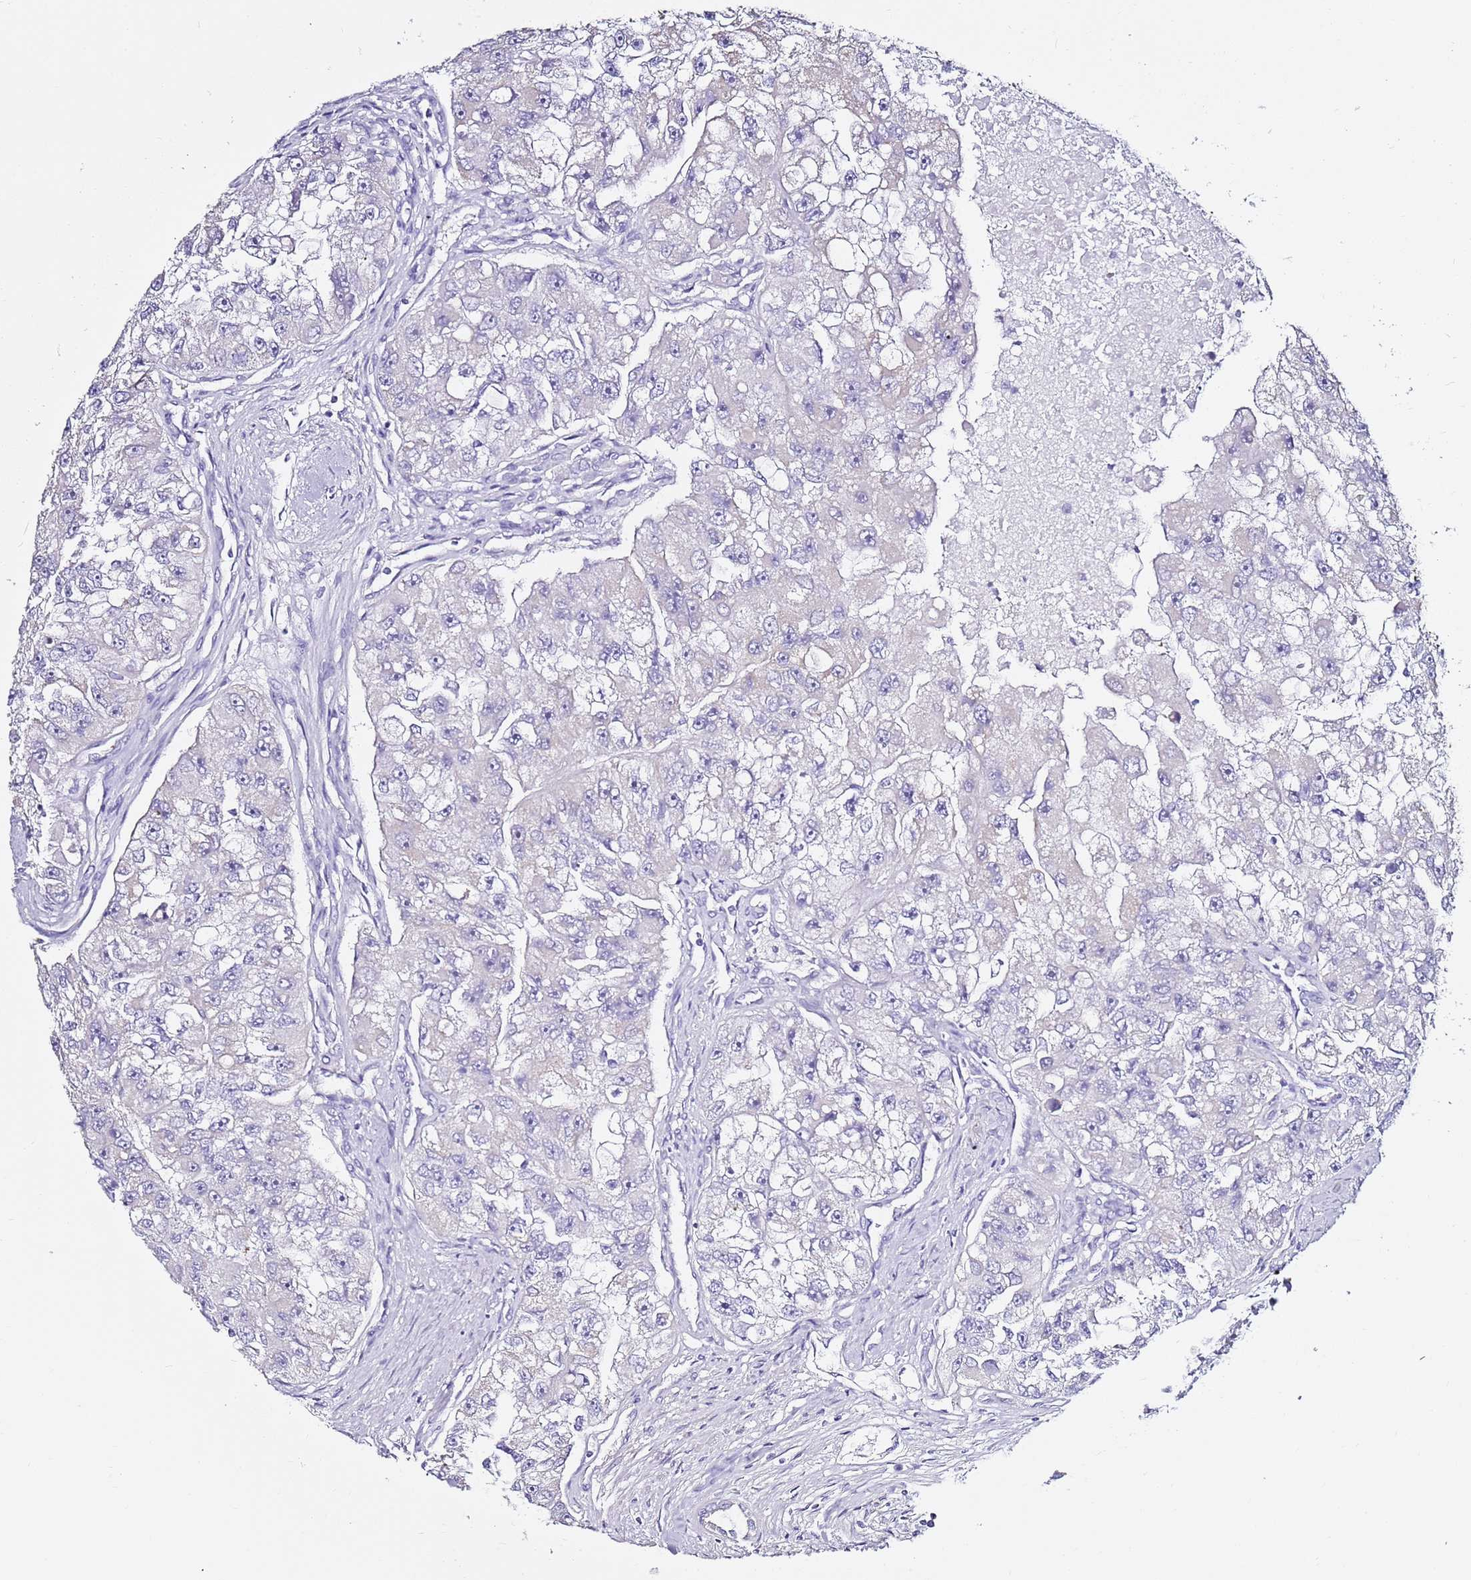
{"staining": {"intensity": "negative", "quantity": "none", "location": "none"}, "tissue": "renal cancer", "cell_type": "Tumor cells", "image_type": "cancer", "snomed": [{"axis": "morphology", "description": "Adenocarcinoma, NOS"}, {"axis": "topography", "description": "Kidney"}], "caption": "Immunohistochemical staining of human renal cancer demonstrates no significant positivity in tumor cells.", "gene": "MYBPC3", "patient": {"sex": "male", "age": 63}}